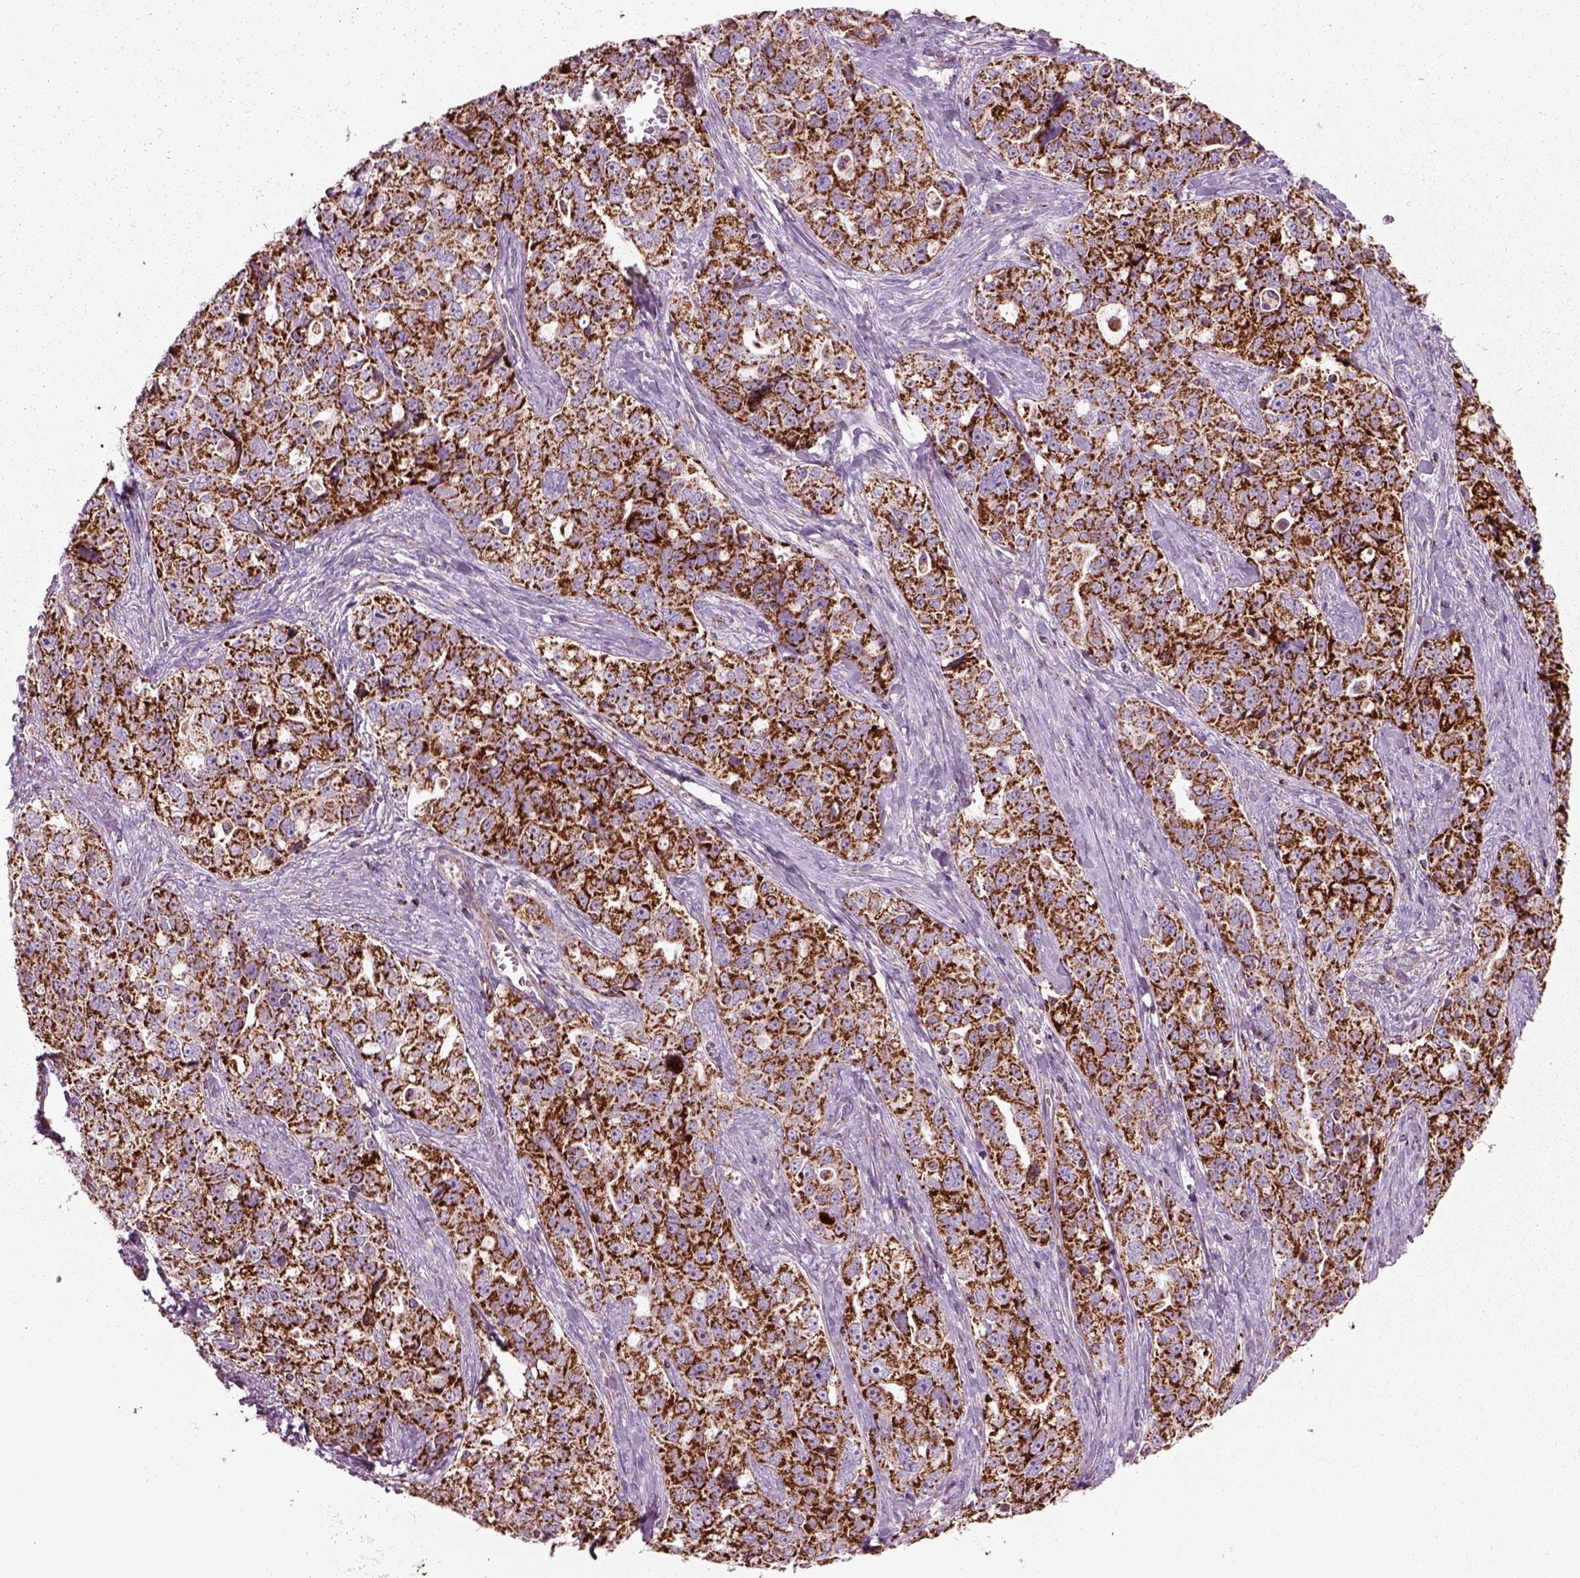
{"staining": {"intensity": "strong", "quantity": ">75%", "location": "cytoplasmic/membranous"}, "tissue": "ovarian cancer", "cell_type": "Tumor cells", "image_type": "cancer", "snomed": [{"axis": "morphology", "description": "Cystadenocarcinoma, serous, NOS"}, {"axis": "topography", "description": "Ovary"}], "caption": "DAB (3,3'-diaminobenzidine) immunohistochemical staining of ovarian cancer (serous cystadenocarcinoma) reveals strong cytoplasmic/membranous protein expression in about >75% of tumor cells.", "gene": "SLC25A24", "patient": {"sex": "female", "age": 51}}